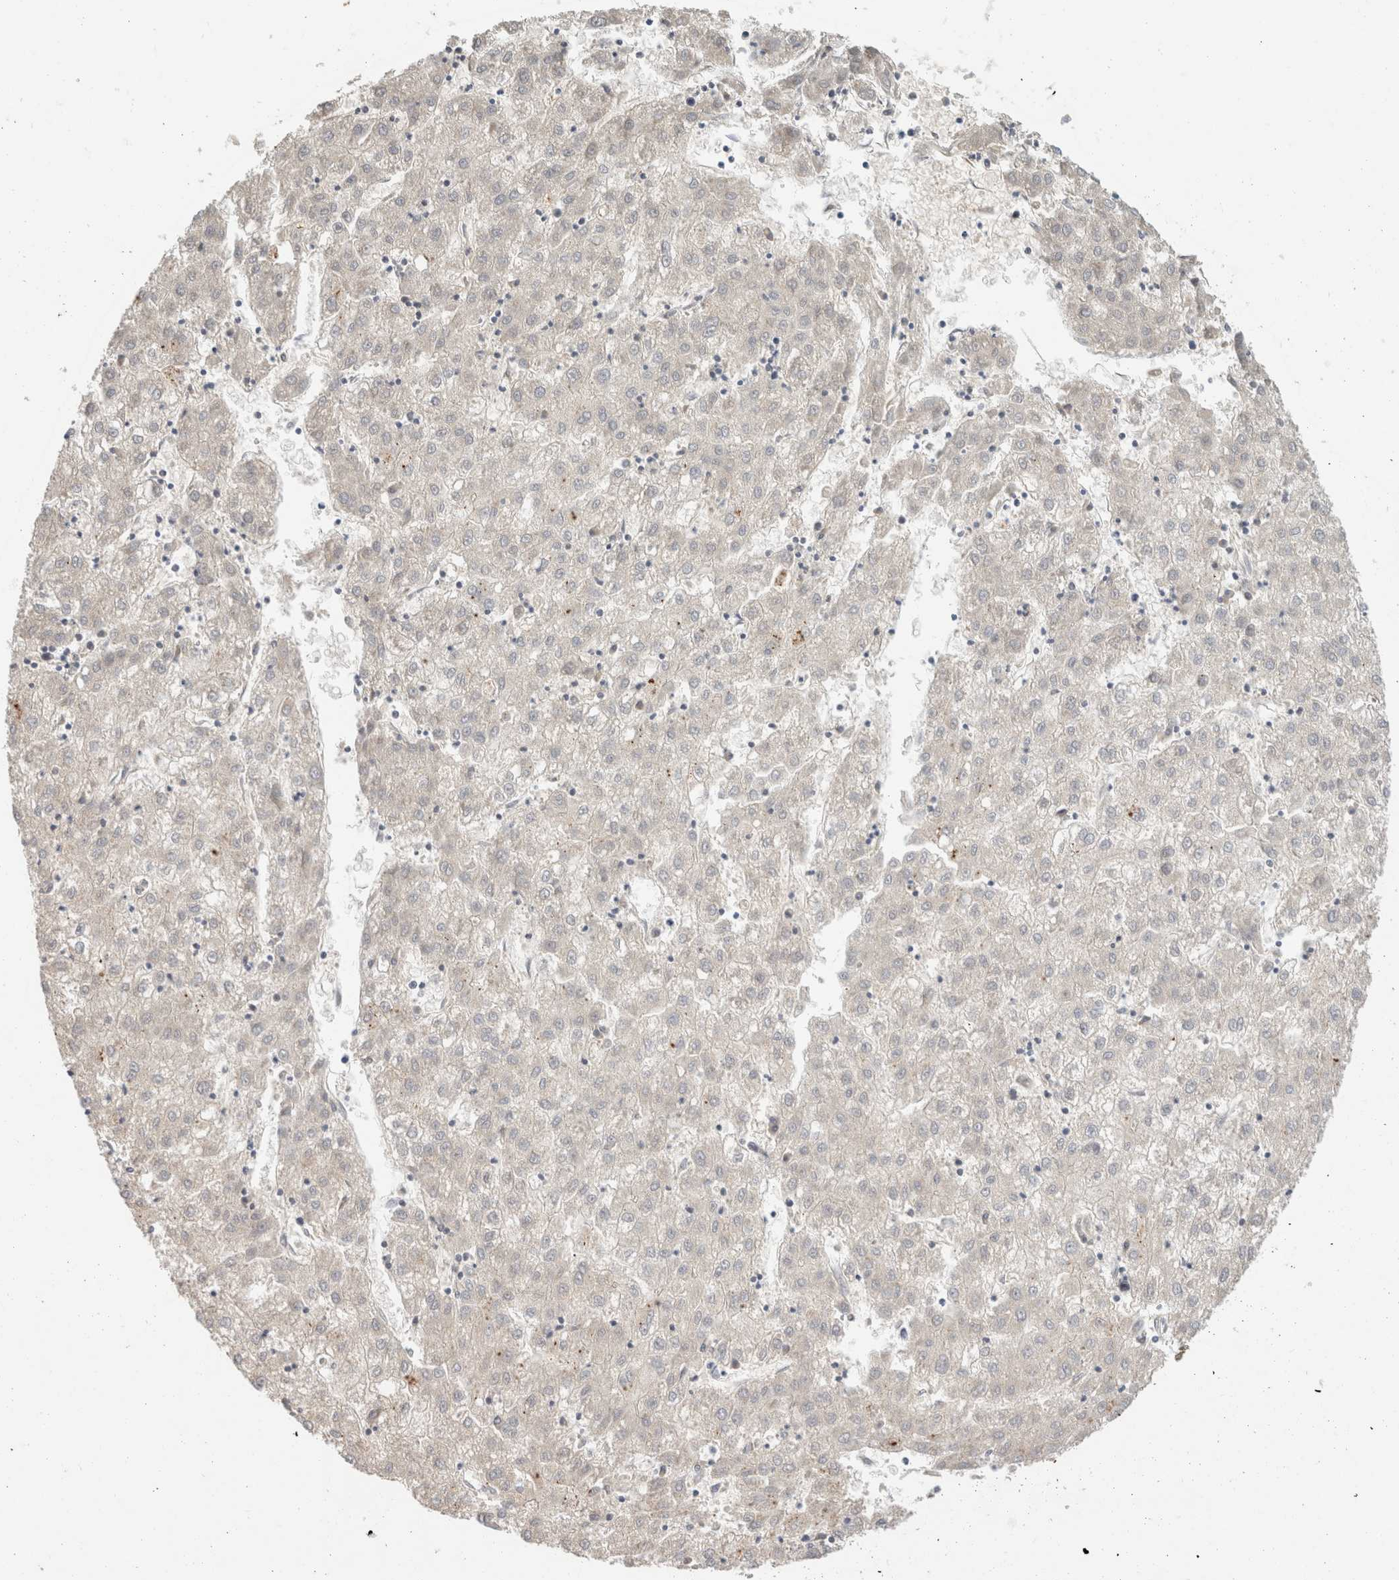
{"staining": {"intensity": "negative", "quantity": "none", "location": "none"}, "tissue": "liver cancer", "cell_type": "Tumor cells", "image_type": "cancer", "snomed": [{"axis": "morphology", "description": "Carcinoma, Hepatocellular, NOS"}, {"axis": "topography", "description": "Liver"}], "caption": "A histopathology image of human liver hepatocellular carcinoma is negative for staining in tumor cells. (DAB (3,3'-diaminobenzidine) immunohistochemistry (IHC), high magnification).", "gene": "CA13", "patient": {"sex": "male", "age": 72}}